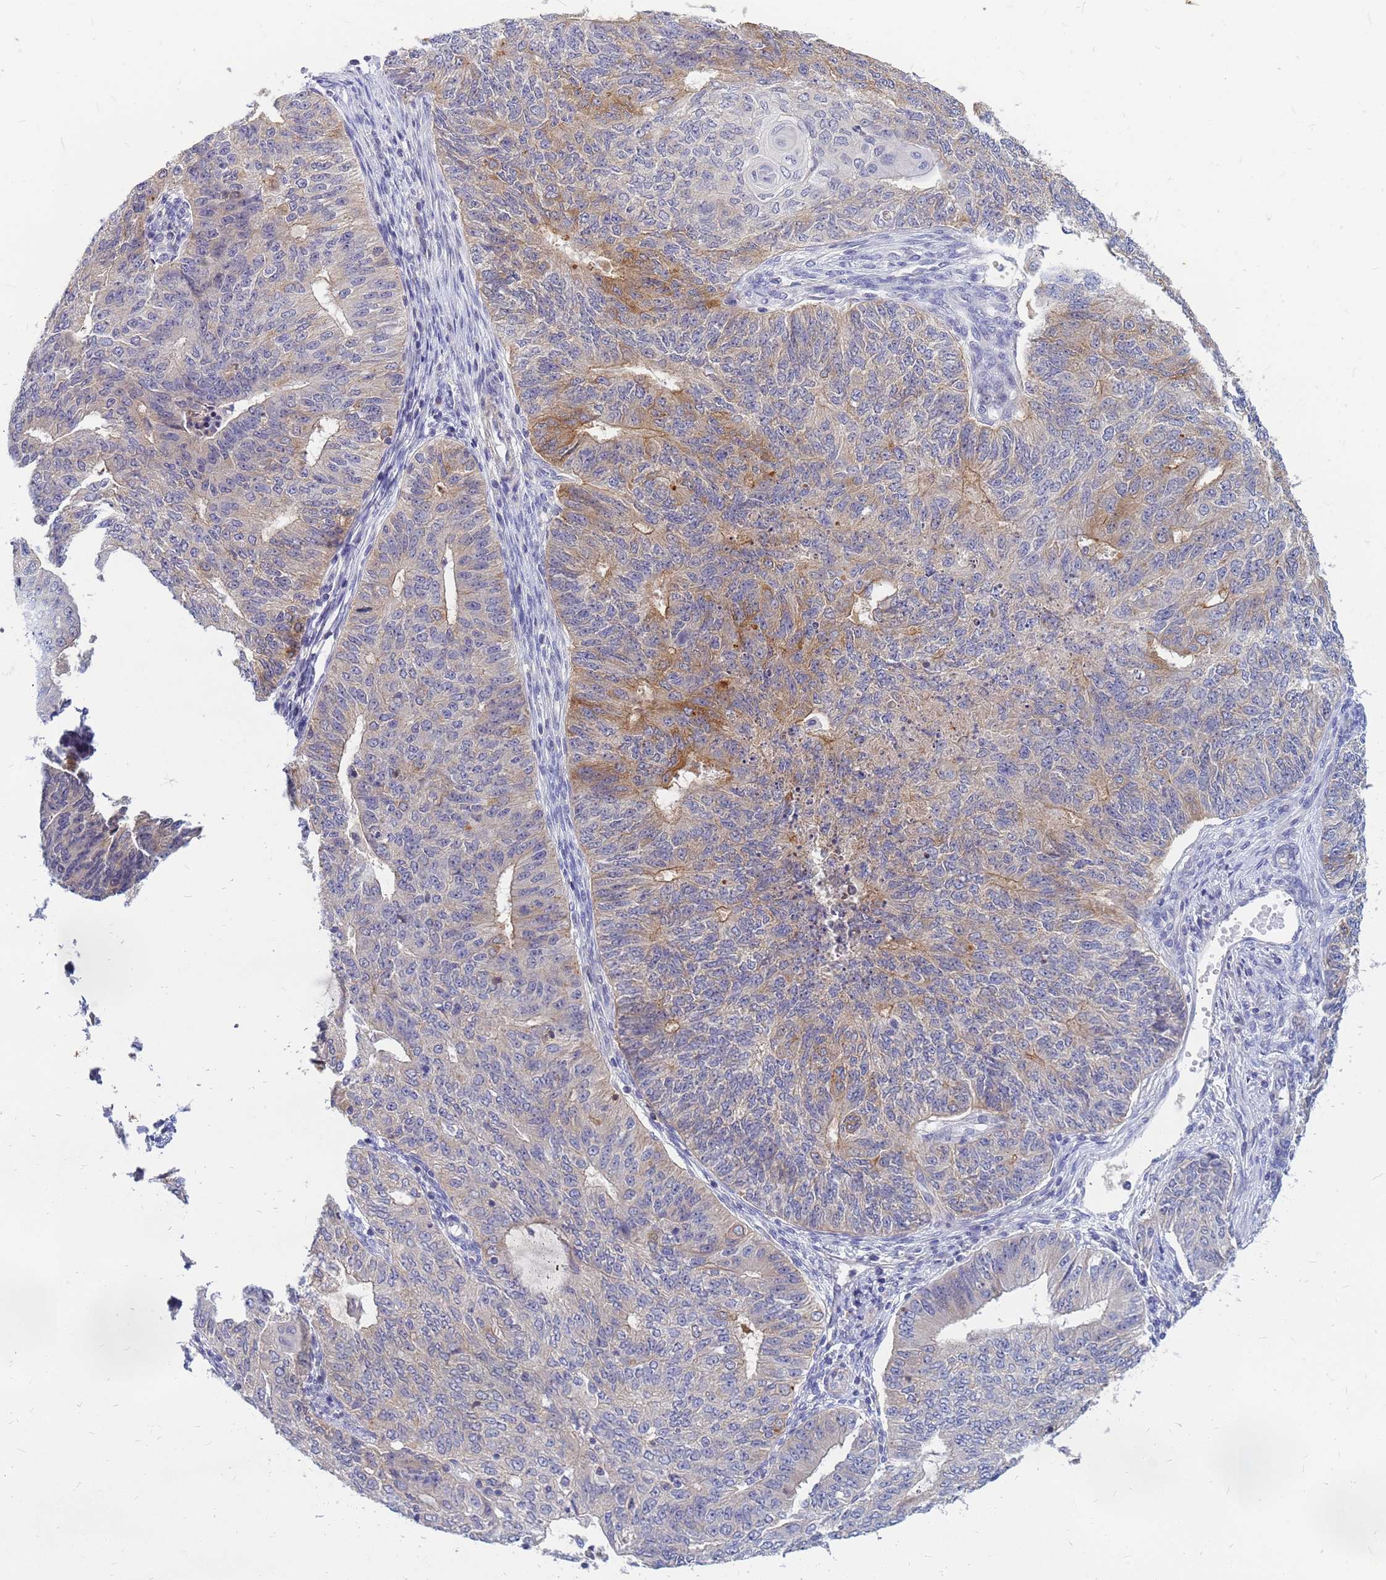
{"staining": {"intensity": "moderate", "quantity": "<25%", "location": "cytoplasmic/membranous"}, "tissue": "endometrial cancer", "cell_type": "Tumor cells", "image_type": "cancer", "snomed": [{"axis": "morphology", "description": "Adenocarcinoma, NOS"}, {"axis": "topography", "description": "Endometrium"}], "caption": "Moderate cytoplasmic/membranous staining is appreciated in about <25% of tumor cells in endometrial cancer. (brown staining indicates protein expression, while blue staining denotes nuclei).", "gene": "SRGAP3", "patient": {"sex": "female", "age": 32}}